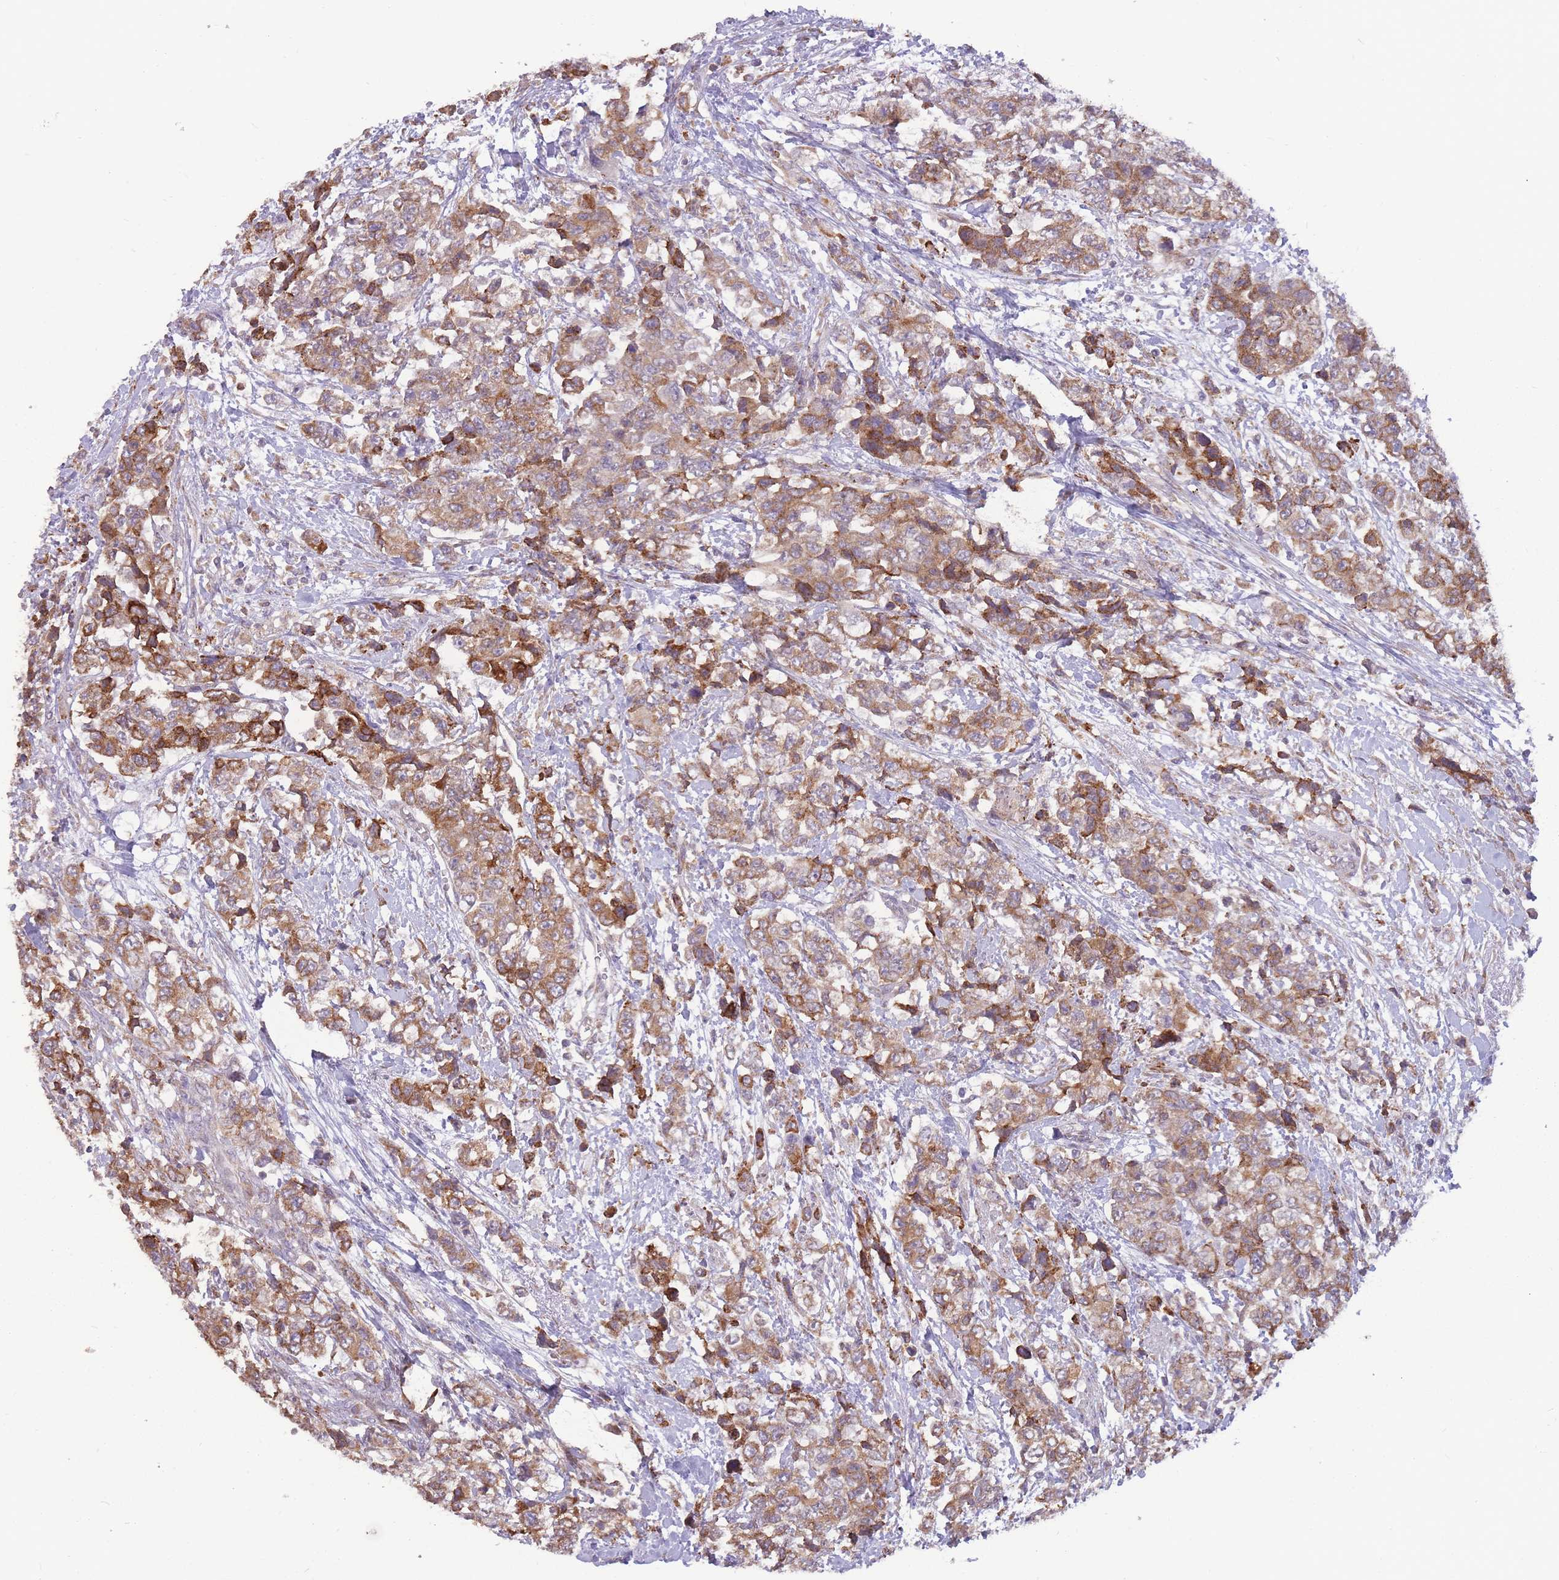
{"staining": {"intensity": "moderate", "quantity": ">75%", "location": "cytoplasmic/membranous"}, "tissue": "urothelial cancer", "cell_type": "Tumor cells", "image_type": "cancer", "snomed": [{"axis": "morphology", "description": "Urothelial carcinoma, High grade"}, {"axis": "topography", "description": "Urinary bladder"}], "caption": "Human urothelial cancer stained with a brown dye reveals moderate cytoplasmic/membranous positive expression in approximately >75% of tumor cells.", "gene": "TRAPPC5", "patient": {"sex": "female", "age": 78}}